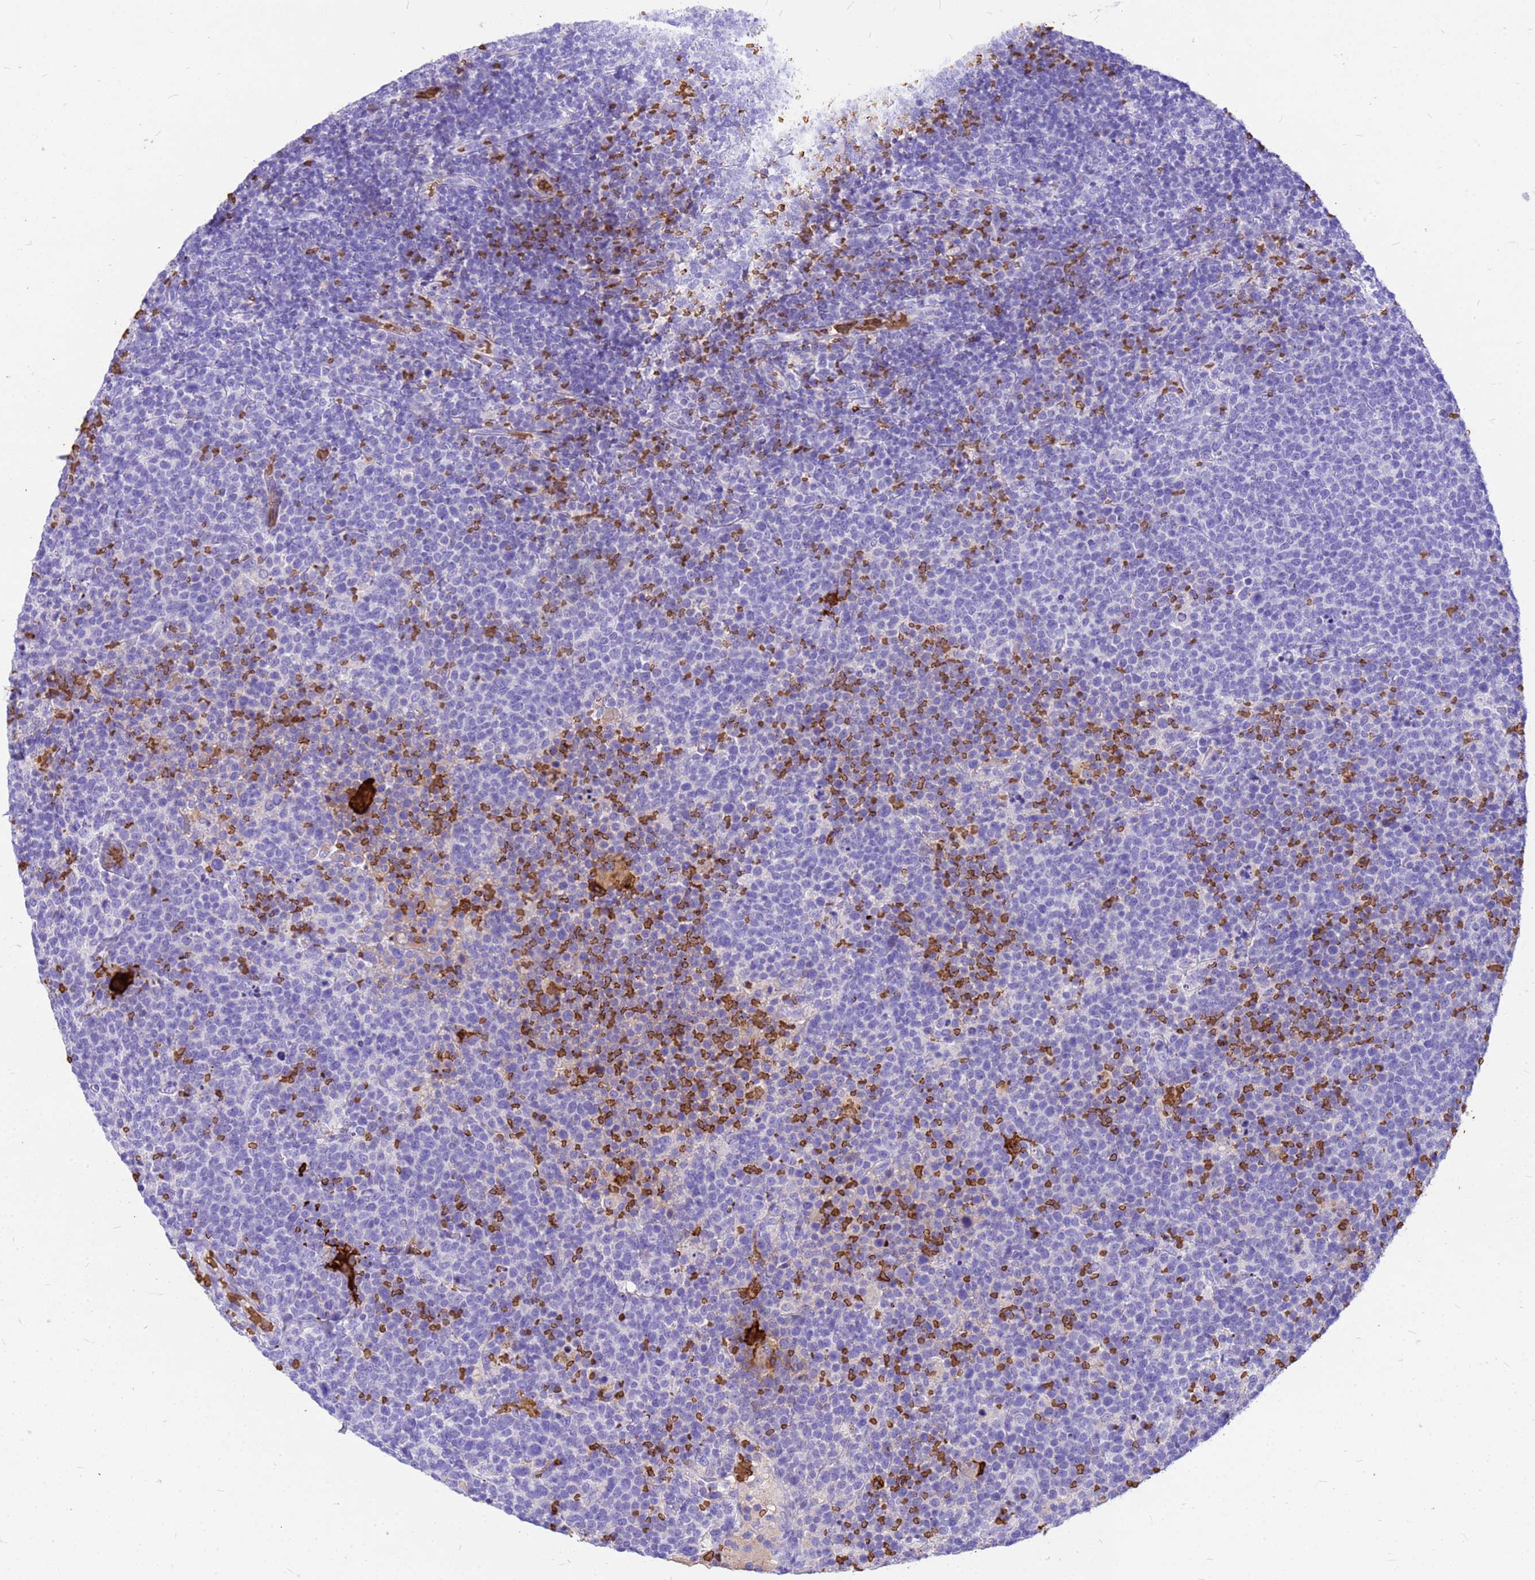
{"staining": {"intensity": "negative", "quantity": "none", "location": "none"}, "tissue": "lymphoma", "cell_type": "Tumor cells", "image_type": "cancer", "snomed": [{"axis": "morphology", "description": "Malignant lymphoma, non-Hodgkin's type, High grade"}, {"axis": "topography", "description": "Lymph node"}], "caption": "A photomicrograph of malignant lymphoma, non-Hodgkin's type (high-grade) stained for a protein displays no brown staining in tumor cells.", "gene": "HBA2", "patient": {"sex": "male", "age": 61}}